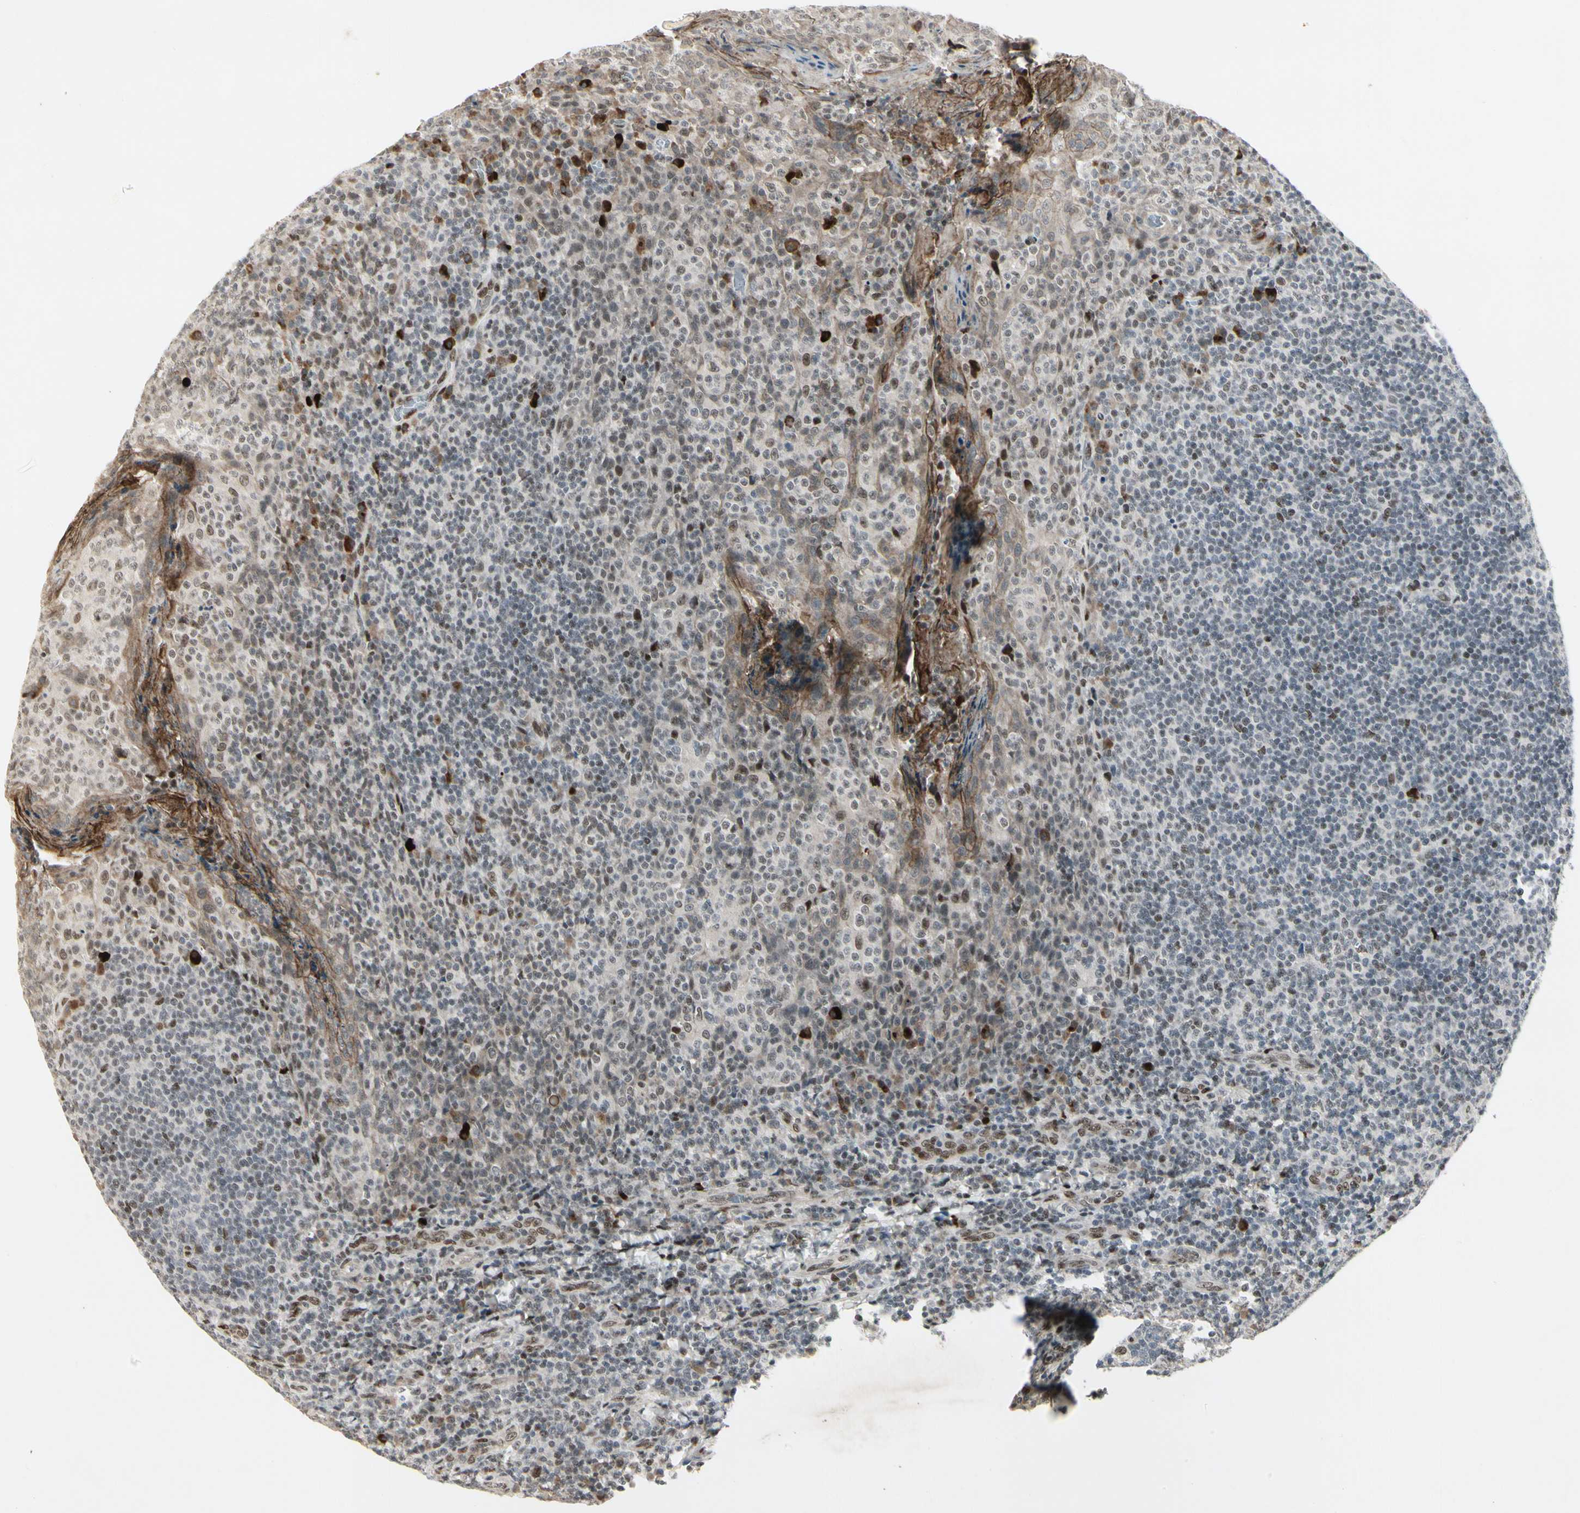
{"staining": {"intensity": "moderate", "quantity": "<25%", "location": "nuclear"}, "tissue": "tonsil", "cell_type": "Germinal center cells", "image_type": "normal", "snomed": [{"axis": "morphology", "description": "Normal tissue, NOS"}, {"axis": "topography", "description": "Tonsil"}], "caption": "Immunohistochemistry (IHC) of normal human tonsil exhibits low levels of moderate nuclear staining in approximately <25% of germinal center cells.", "gene": "FOXJ2", "patient": {"sex": "male", "age": 17}}